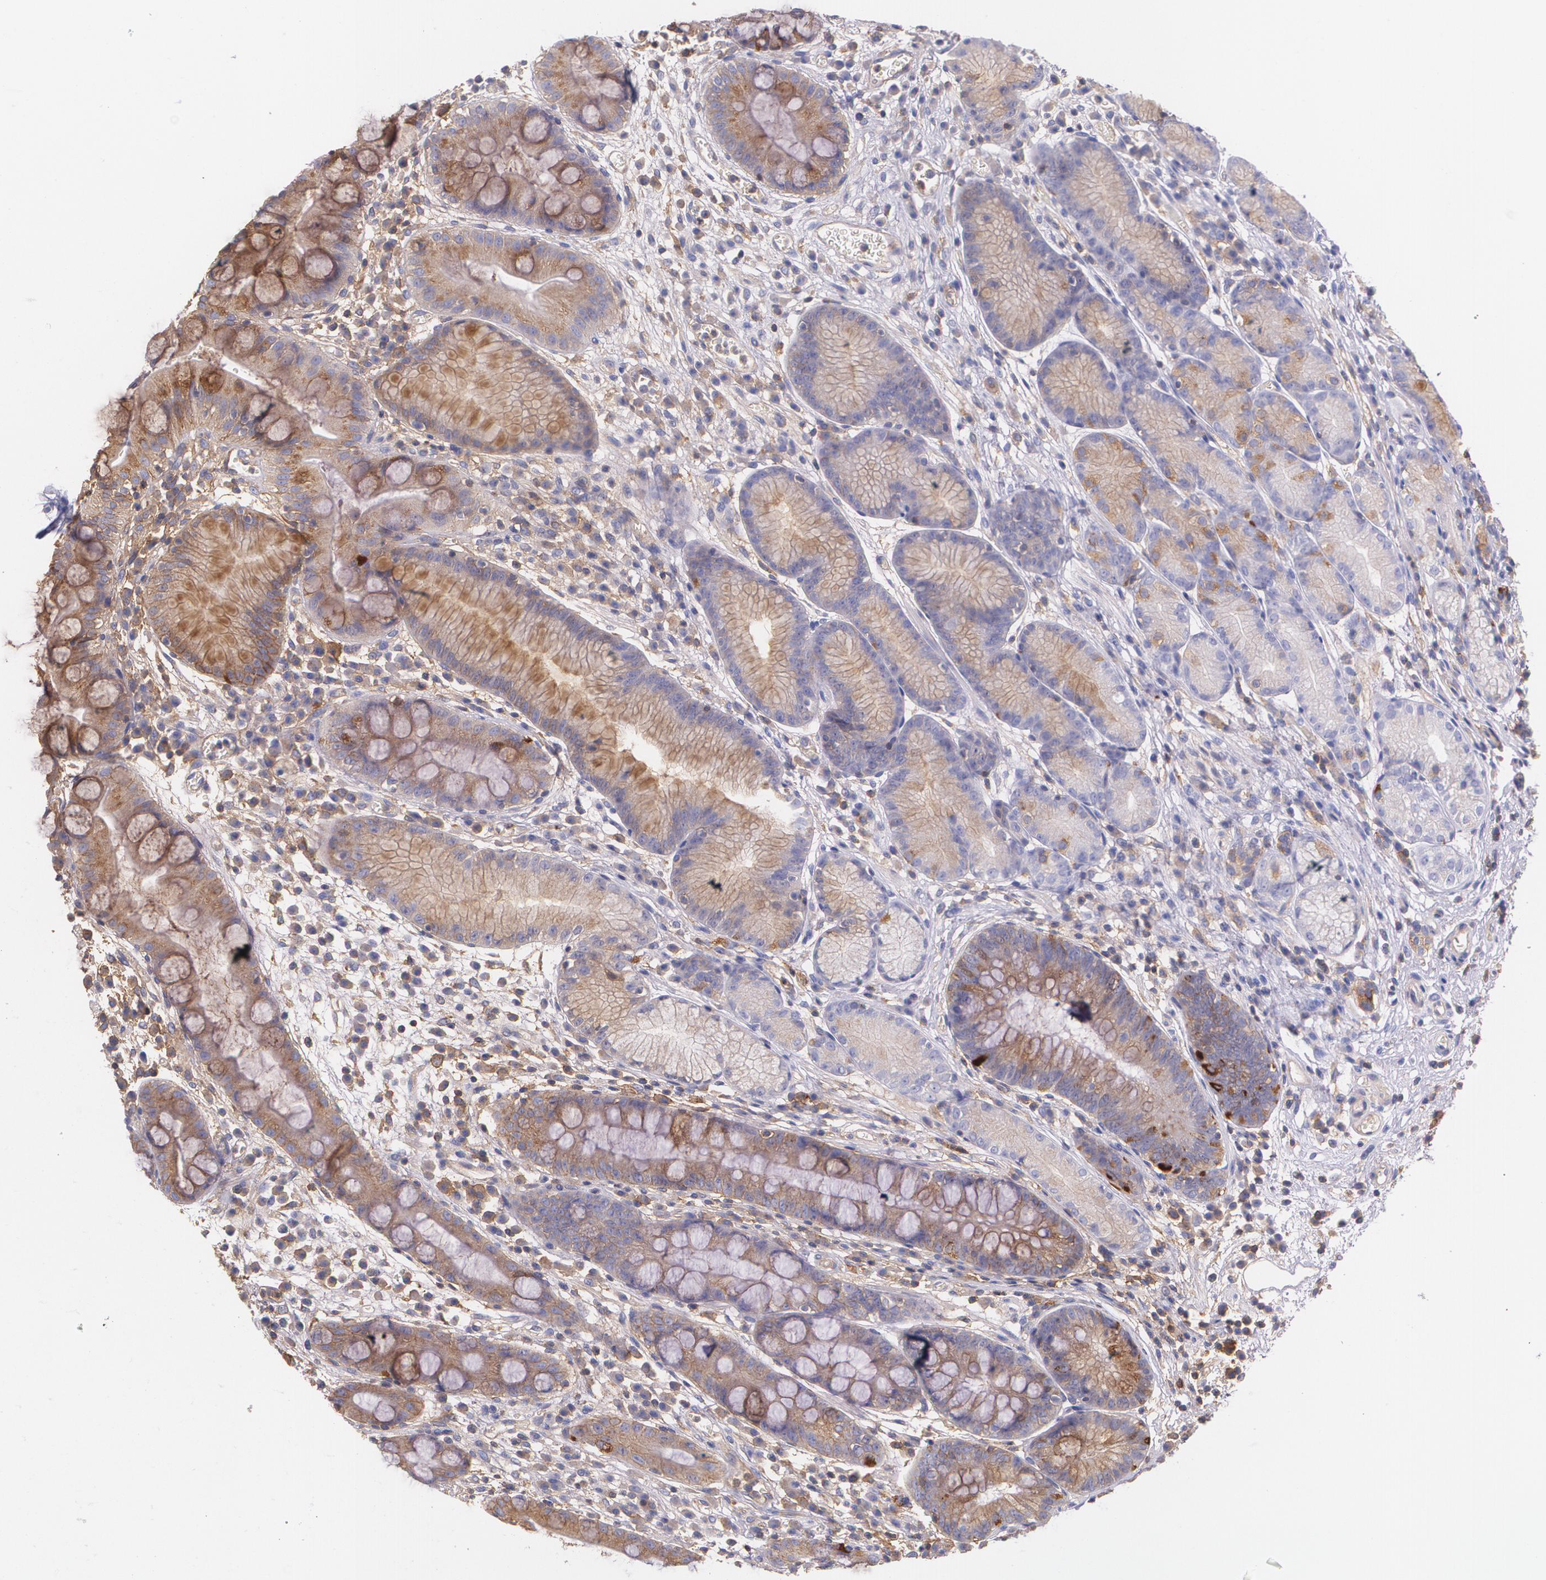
{"staining": {"intensity": "weak", "quantity": "25%-75%", "location": "cytoplasmic/membranous"}, "tissue": "stomach", "cell_type": "Glandular cells", "image_type": "normal", "snomed": [{"axis": "morphology", "description": "Normal tissue, NOS"}, {"axis": "morphology", "description": "Inflammation, NOS"}, {"axis": "topography", "description": "Stomach, lower"}], "caption": "The histopathology image reveals a brown stain indicating the presence of a protein in the cytoplasmic/membranous of glandular cells in stomach. Nuclei are stained in blue.", "gene": "B2M", "patient": {"sex": "male", "age": 59}}